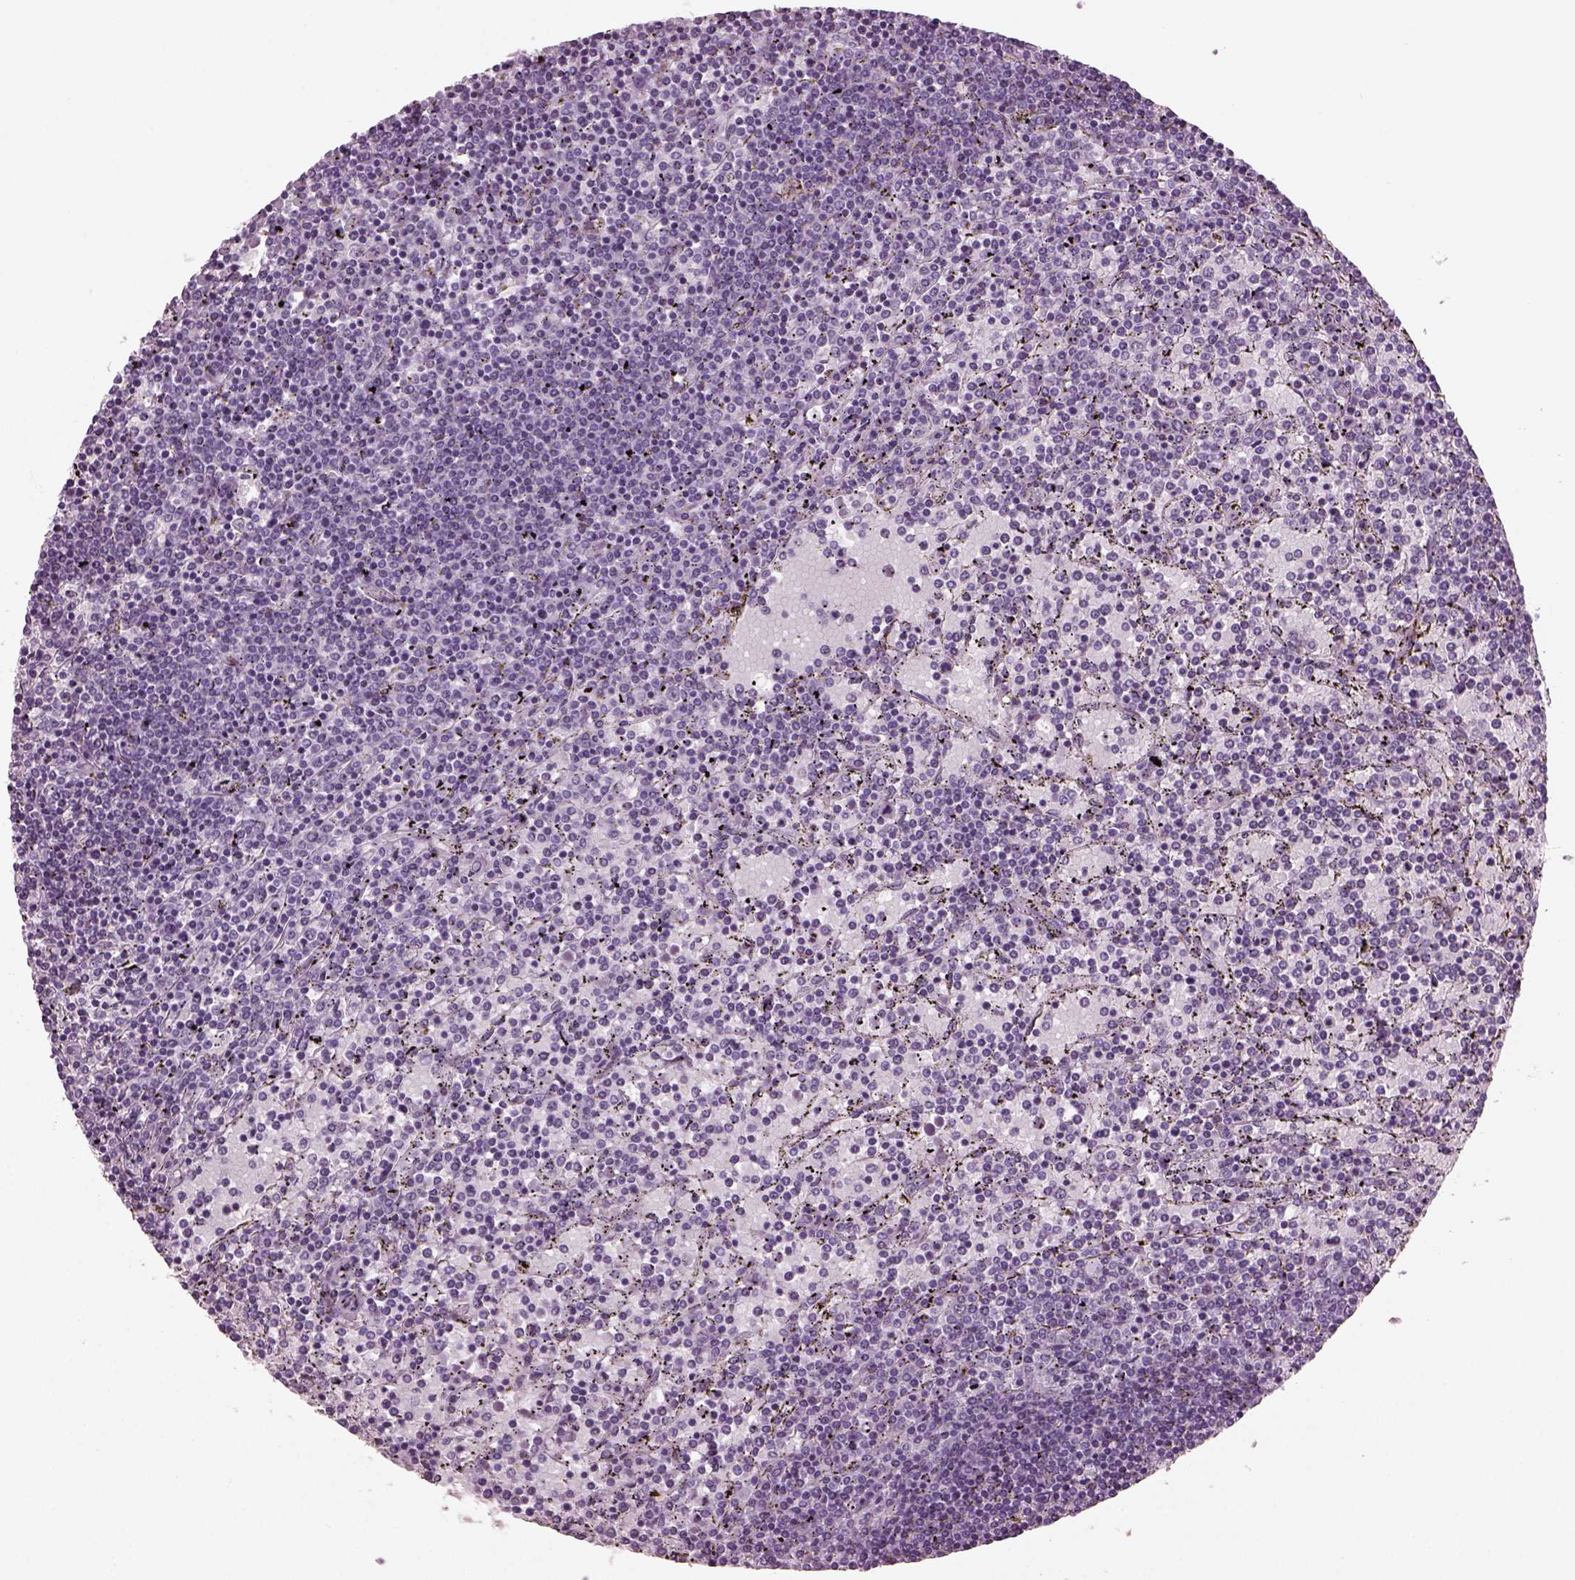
{"staining": {"intensity": "negative", "quantity": "none", "location": "none"}, "tissue": "lymphoma", "cell_type": "Tumor cells", "image_type": "cancer", "snomed": [{"axis": "morphology", "description": "Malignant lymphoma, non-Hodgkin's type, Low grade"}, {"axis": "topography", "description": "Spleen"}], "caption": "Human lymphoma stained for a protein using IHC exhibits no expression in tumor cells.", "gene": "PRR9", "patient": {"sex": "female", "age": 77}}